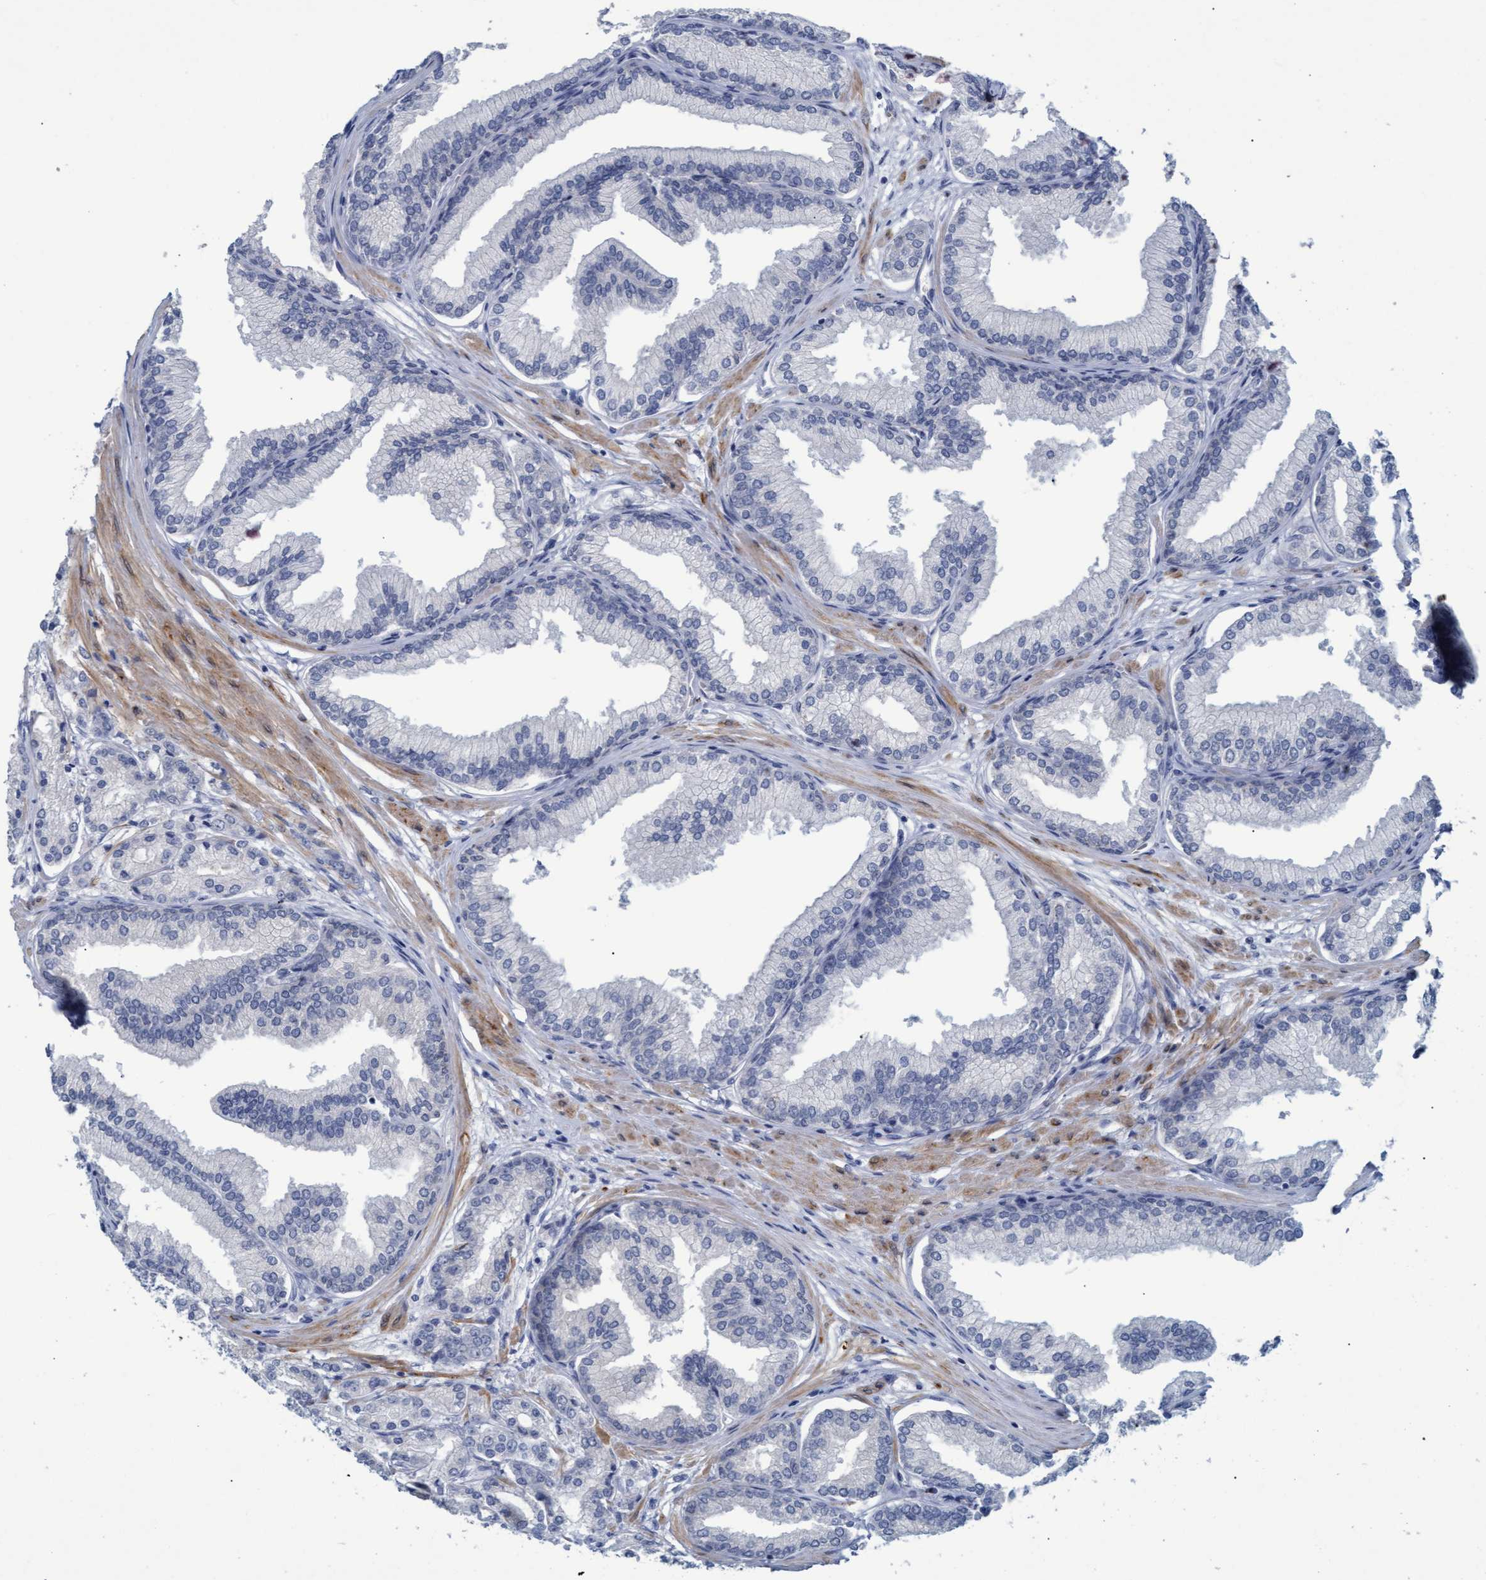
{"staining": {"intensity": "negative", "quantity": "none", "location": "none"}, "tissue": "prostate cancer", "cell_type": "Tumor cells", "image_type": "cancer", "snomed": [{"axis": "morphology", "description": "Adenocarcinoma, High grade"}, {"axis": "topography", "description": "Prostate"}], "caption": "This is an IHC image of adenocarcinoma (high-grade) (prostate). There is no expression in tumor cells.", "gene": "SSTR3", "patient": {"sex": "male", "age": 59}}